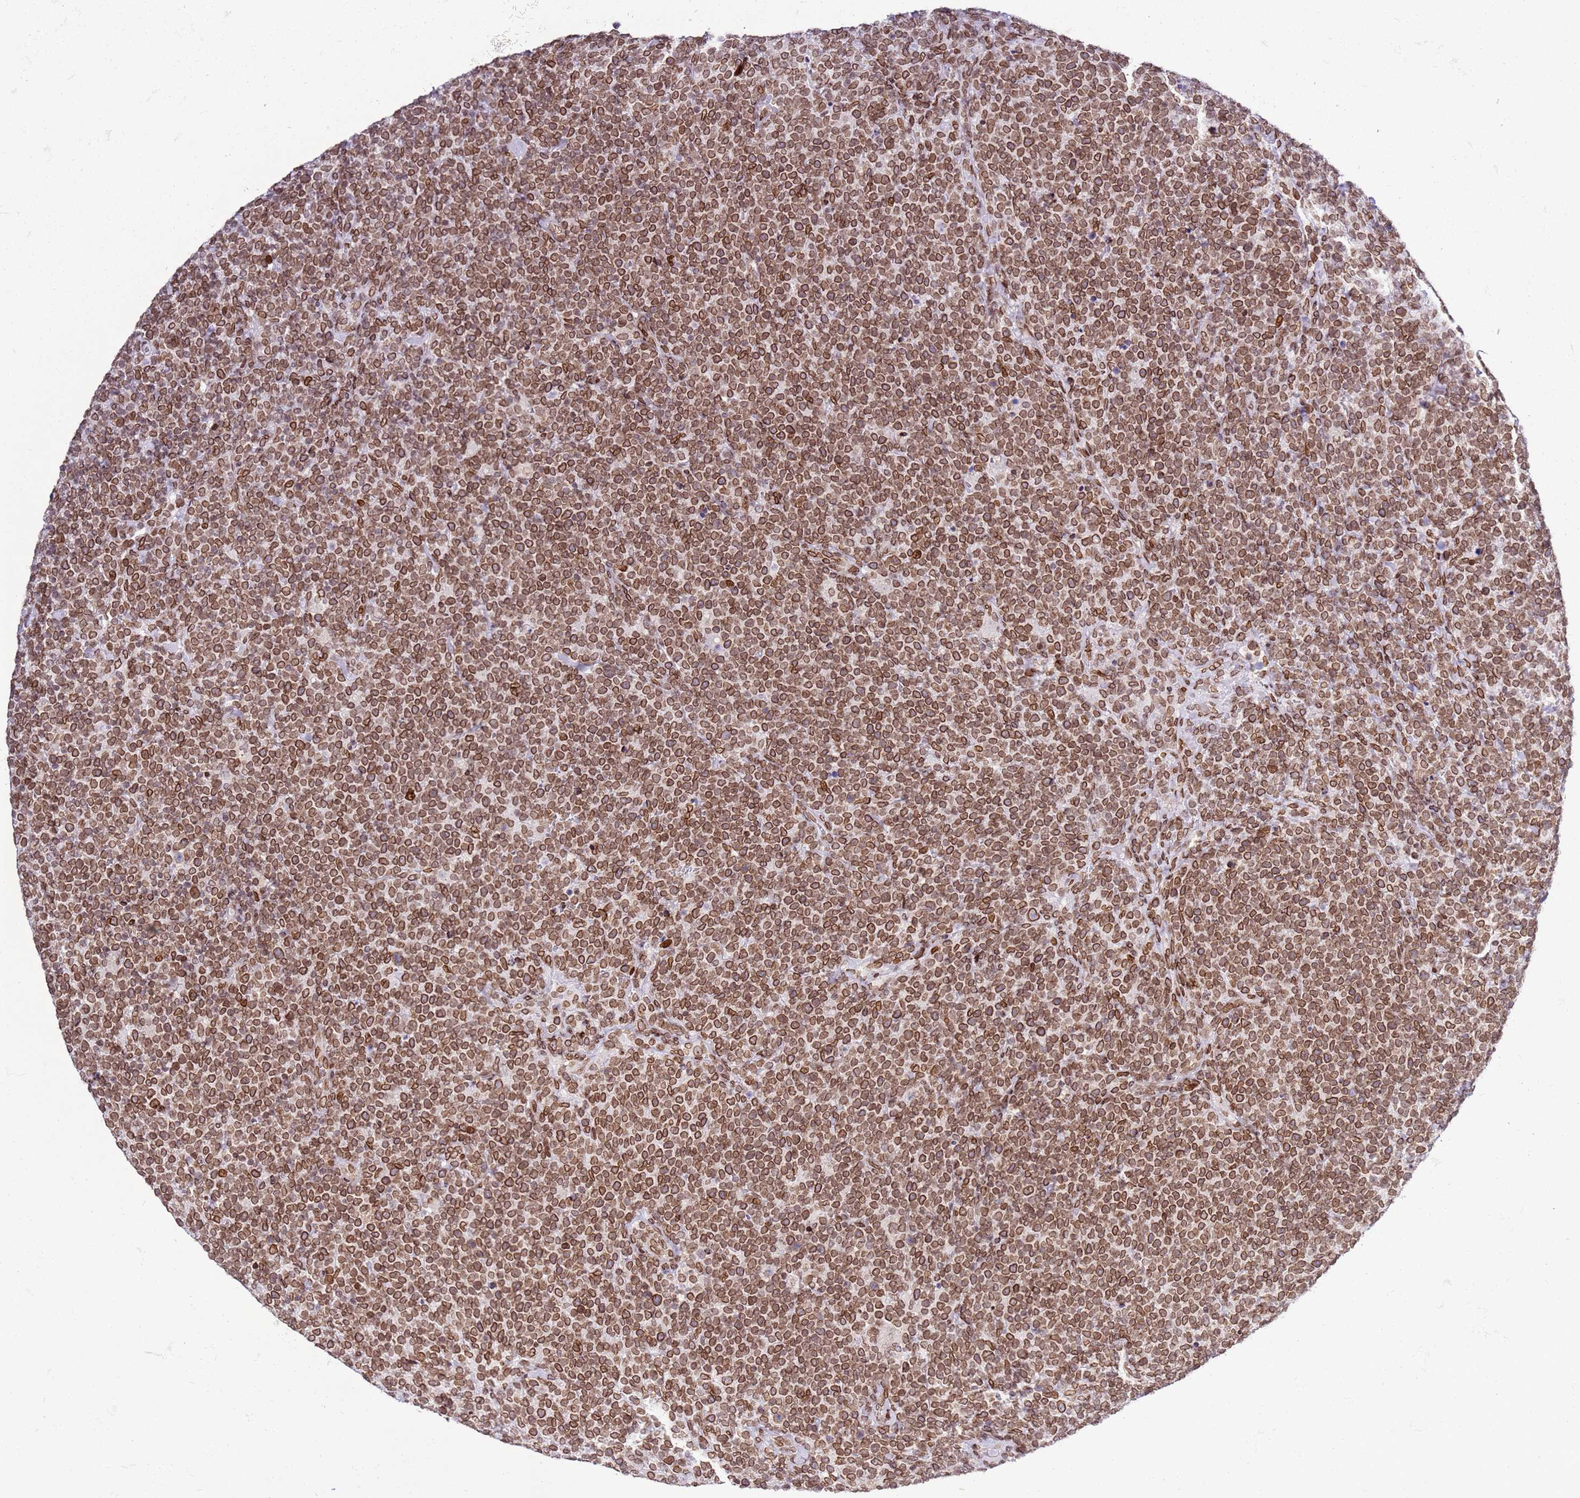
{"staining": {"intensity": "strong", "quantity": ">75%", "location": "cytoplasmic/membranous,nuclear"}, "tissue": "lymphoma", "cell_type": "Tumor cells", "image_type": "cancer", "snomed": [{"axis": "morphology", "description": "Malignant lymphoma, non-Hodgkin's type, High grade"}, {"axis": "topography", "description": "Lymph node"}], "caption": "High-grade malignant lymphoma, non-Hodgkin's type tissue demonstrates strong cytoplasmic/membranous and nuclear positivity in approximately >75% of tumor cells, visualized by immunohistochemistry.", "gene": "POU6F1", "patient": {"sex": "male", "age": 61}}